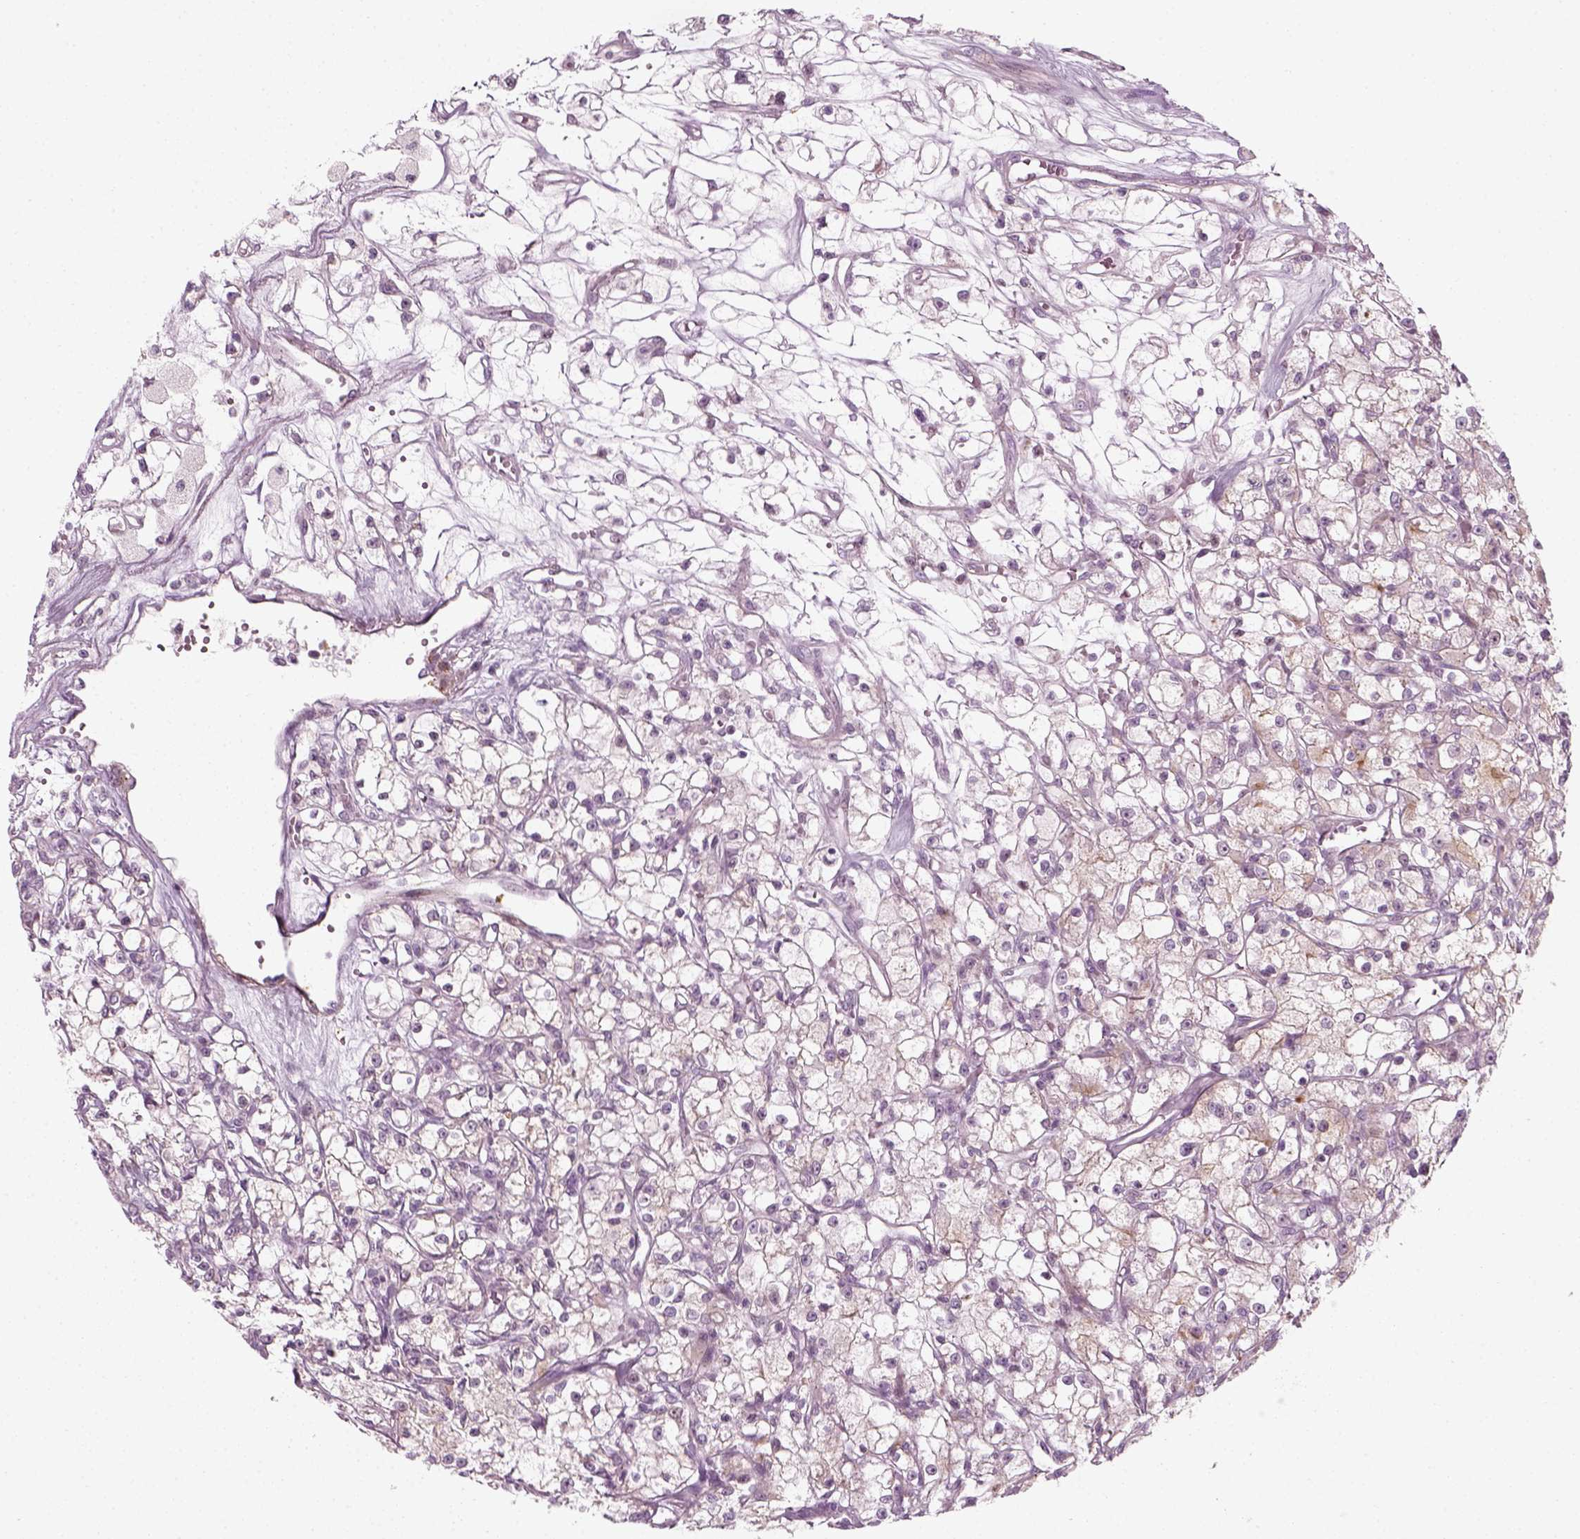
{"staining": {"intensity": "negative", "quantity": "none", "location": "none"}, "tissue": "renal cancer", "cell_type": "Tumor cells", "image_type": "cancer", "snomed": [{"axis": "morphology", "description": "Adenocarcinoma, NOS"}, {"axis": "topography", "description": "Kidney"}], "caption": "High magnification brightfield microscopy of renal cancer stained with DAB (3,3'-diaminobenzidine) (brown) and counterstained with hematoxylin (blue): tumor cells show no significant positivity.", "gene": "MLIP", "patient": {"sex": "female", "age": 59}}